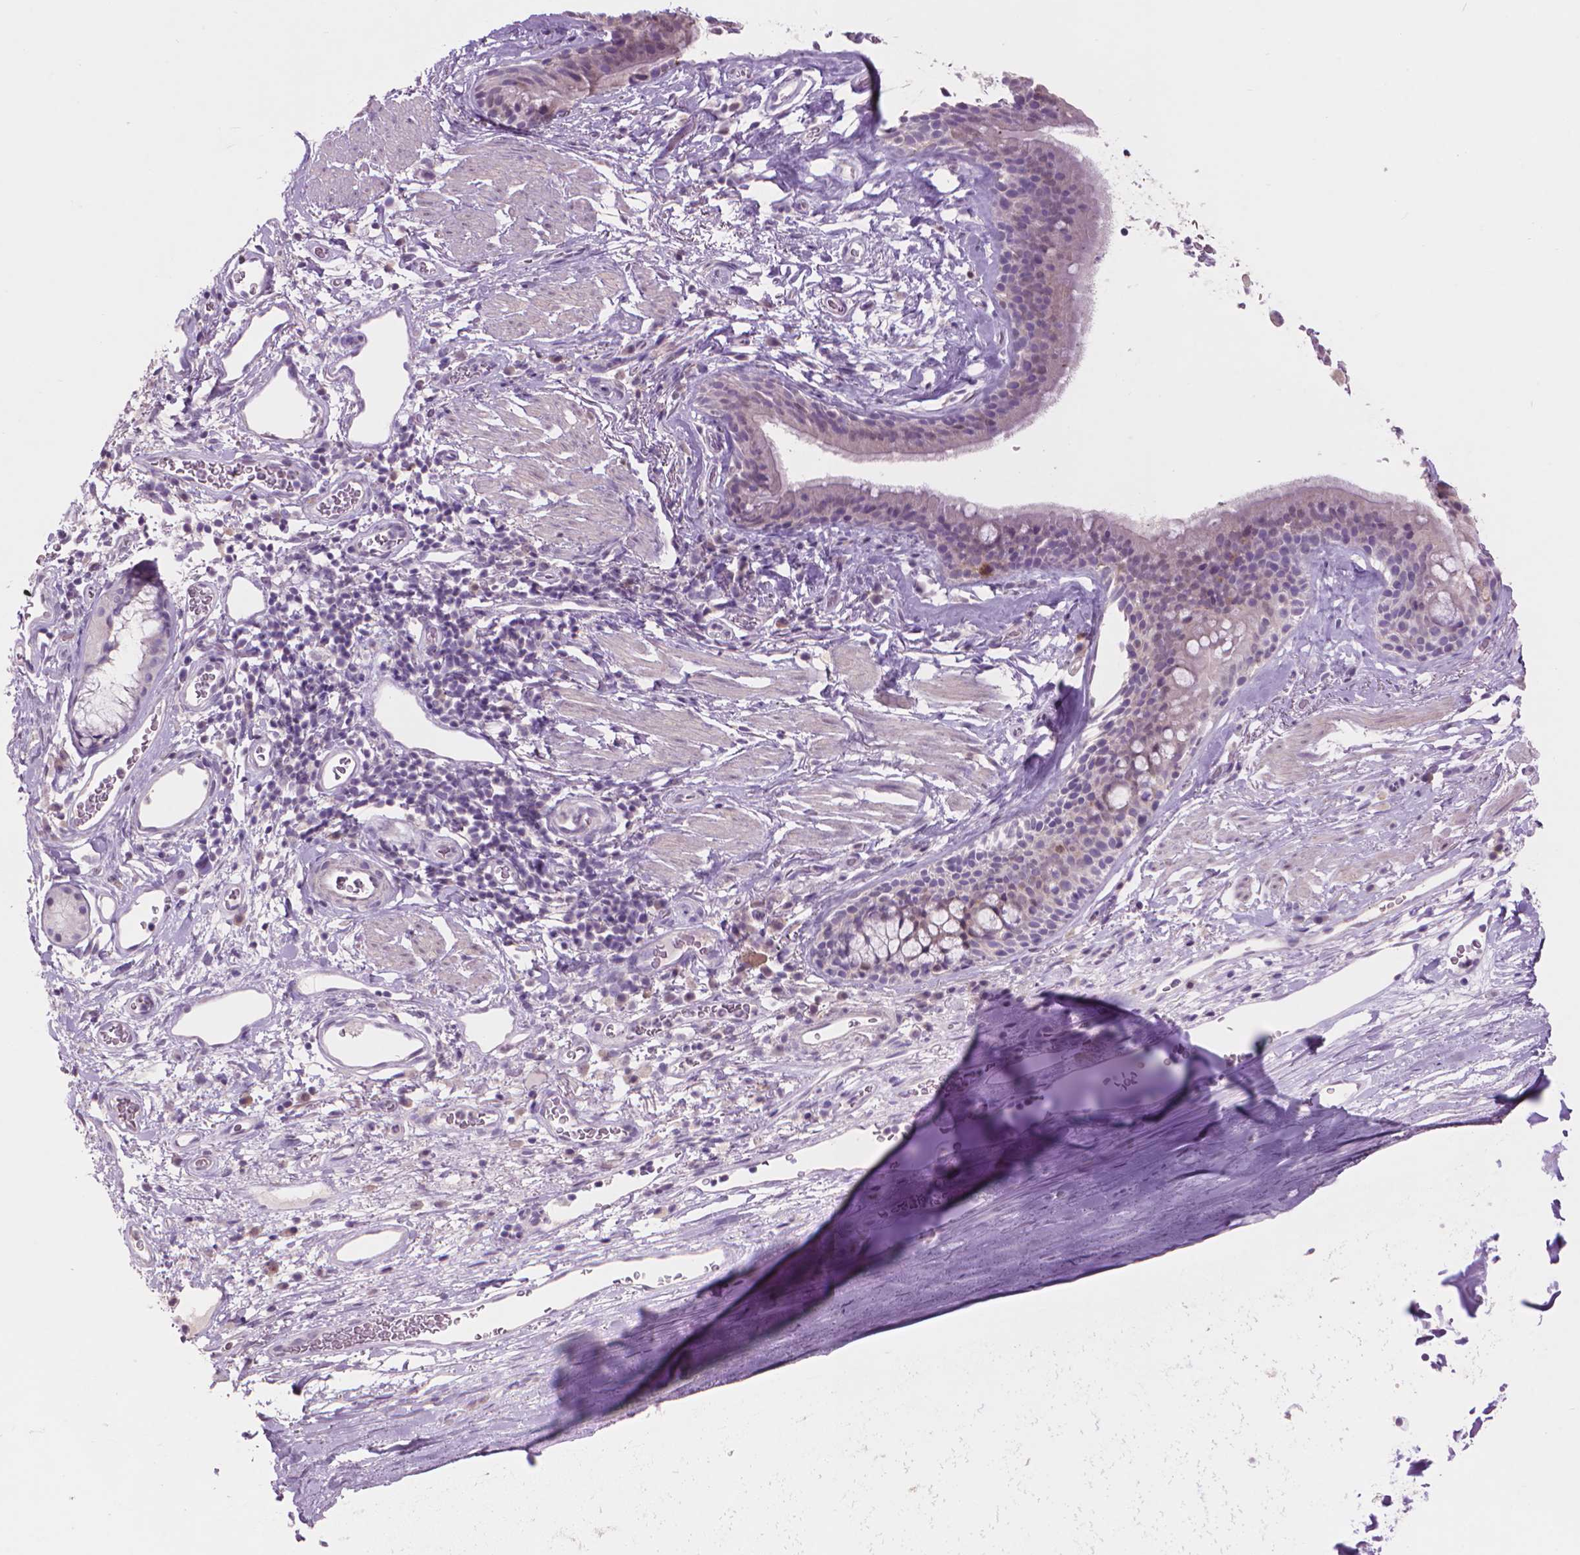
{"staining": {"intensity": "negative", "quantity": "none", "location": "none"}, "tissue": "bronchus", "cell_type": "Respiratory epithelial cells", "image_type": "normal", "snomed": [{"axis": "morphology", "description": "Normal tissue, NOS"}, {"axis": "topography", "description": "Cartilage tissue"}, {"axis": "topography", "description": "Bronchus"}], "caption": "Immunohistochemistry (IHC) micrograph of unremarkable bronchus: human bronchus stained with DAB shows no significant protein staining in respiratory epithelial cells.", "gene": "ENO2", "patient": {"sex": "male", "age": 58}}